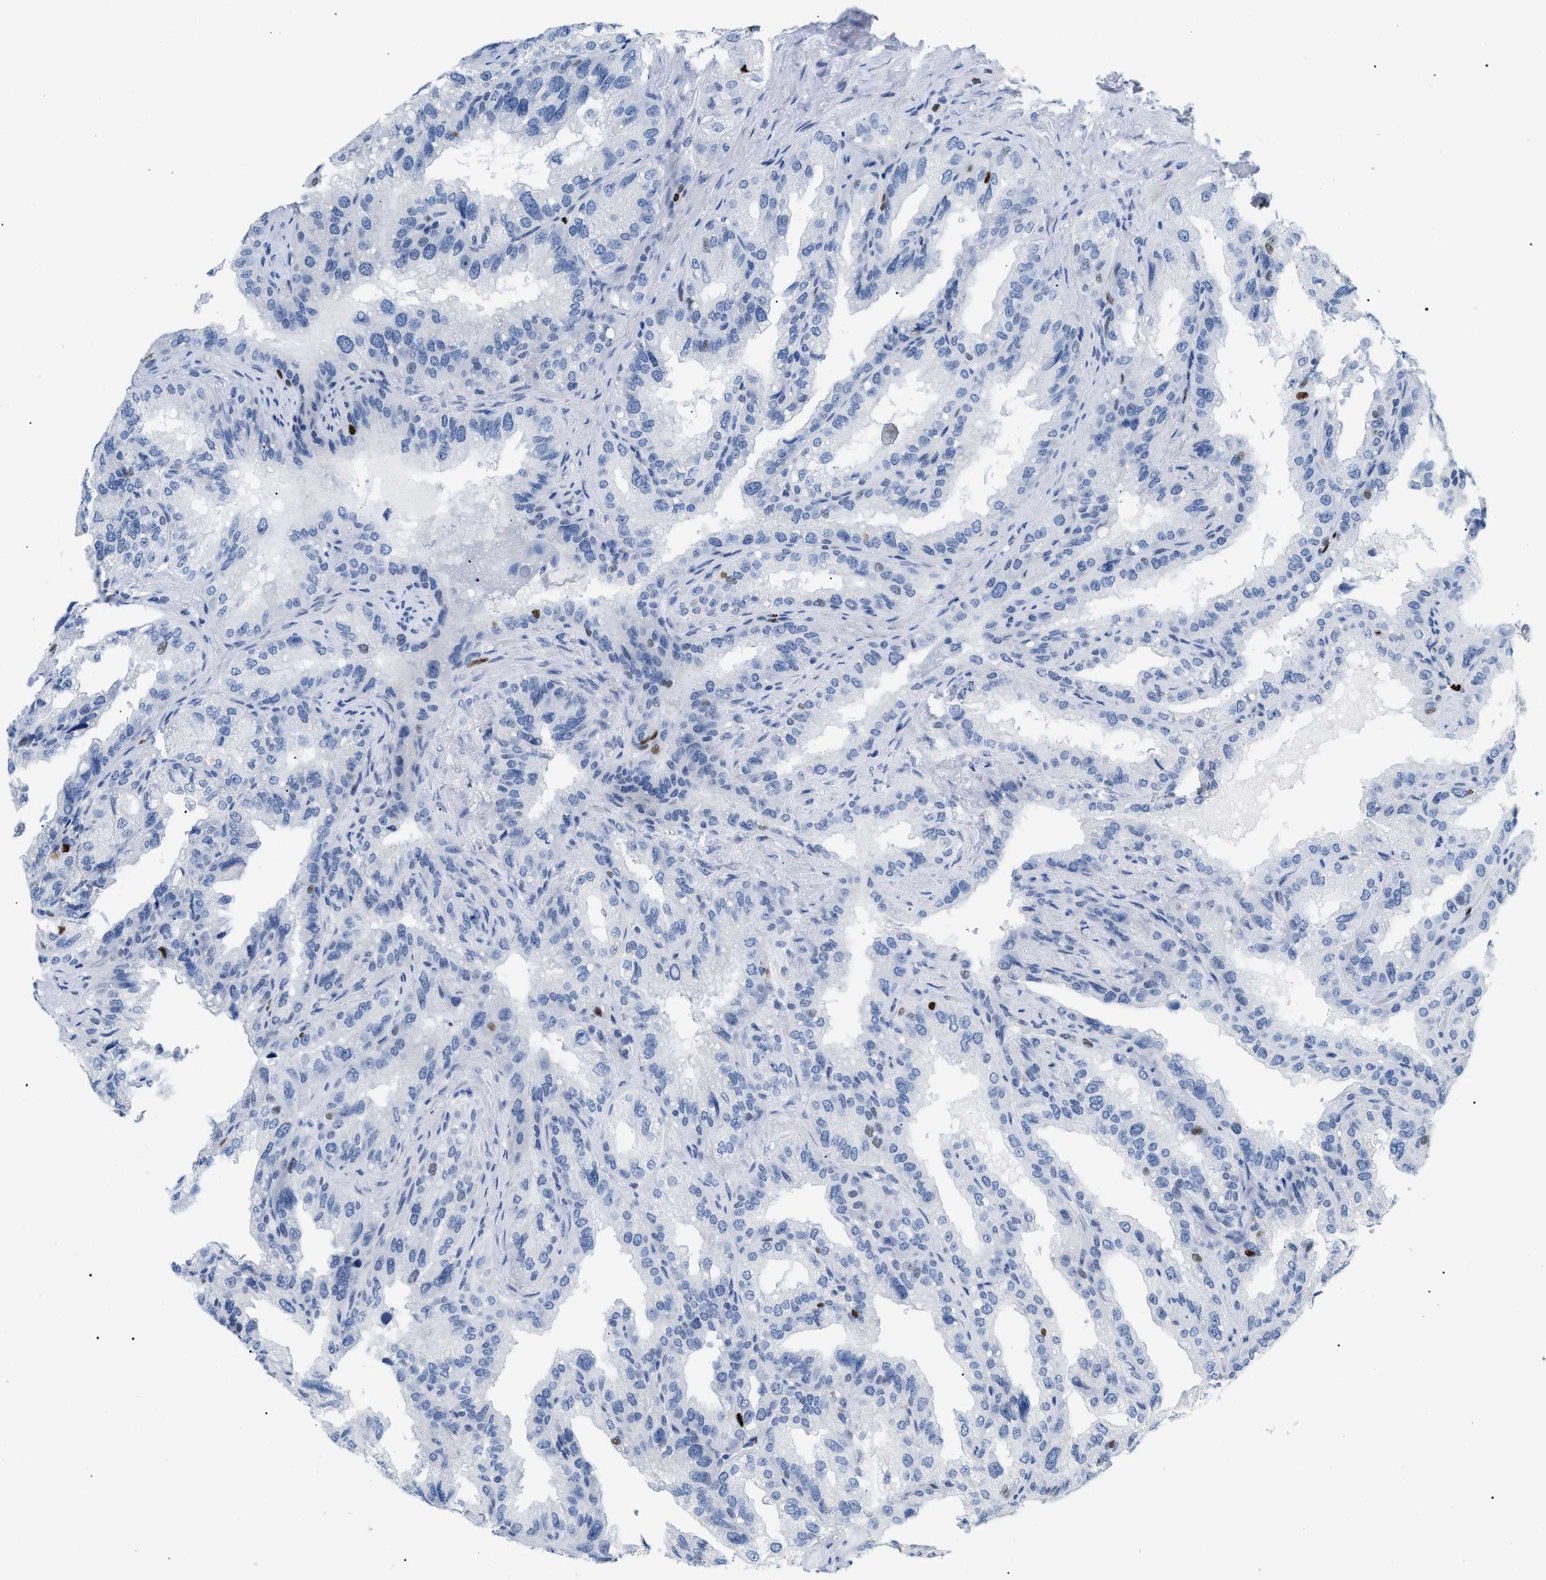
{"staining": {"intensity": "negative", "quantity": "none", "location": "none"}, "tissue": "seminal vesicle", "cell_type": "Glandular cells", "image_type": "normal", "snomed": [{"axis": "morphology", "description": "Normal tissue, NOS"}, {"axis": "topography", "description": "Seminal veicle"}], "caption": "Human seminal vesicle stained for a protein using IHC demonstrates no staining in glandular cells.", "gene": "MCM7", "patient": {"sex": "male", "age": 68}}